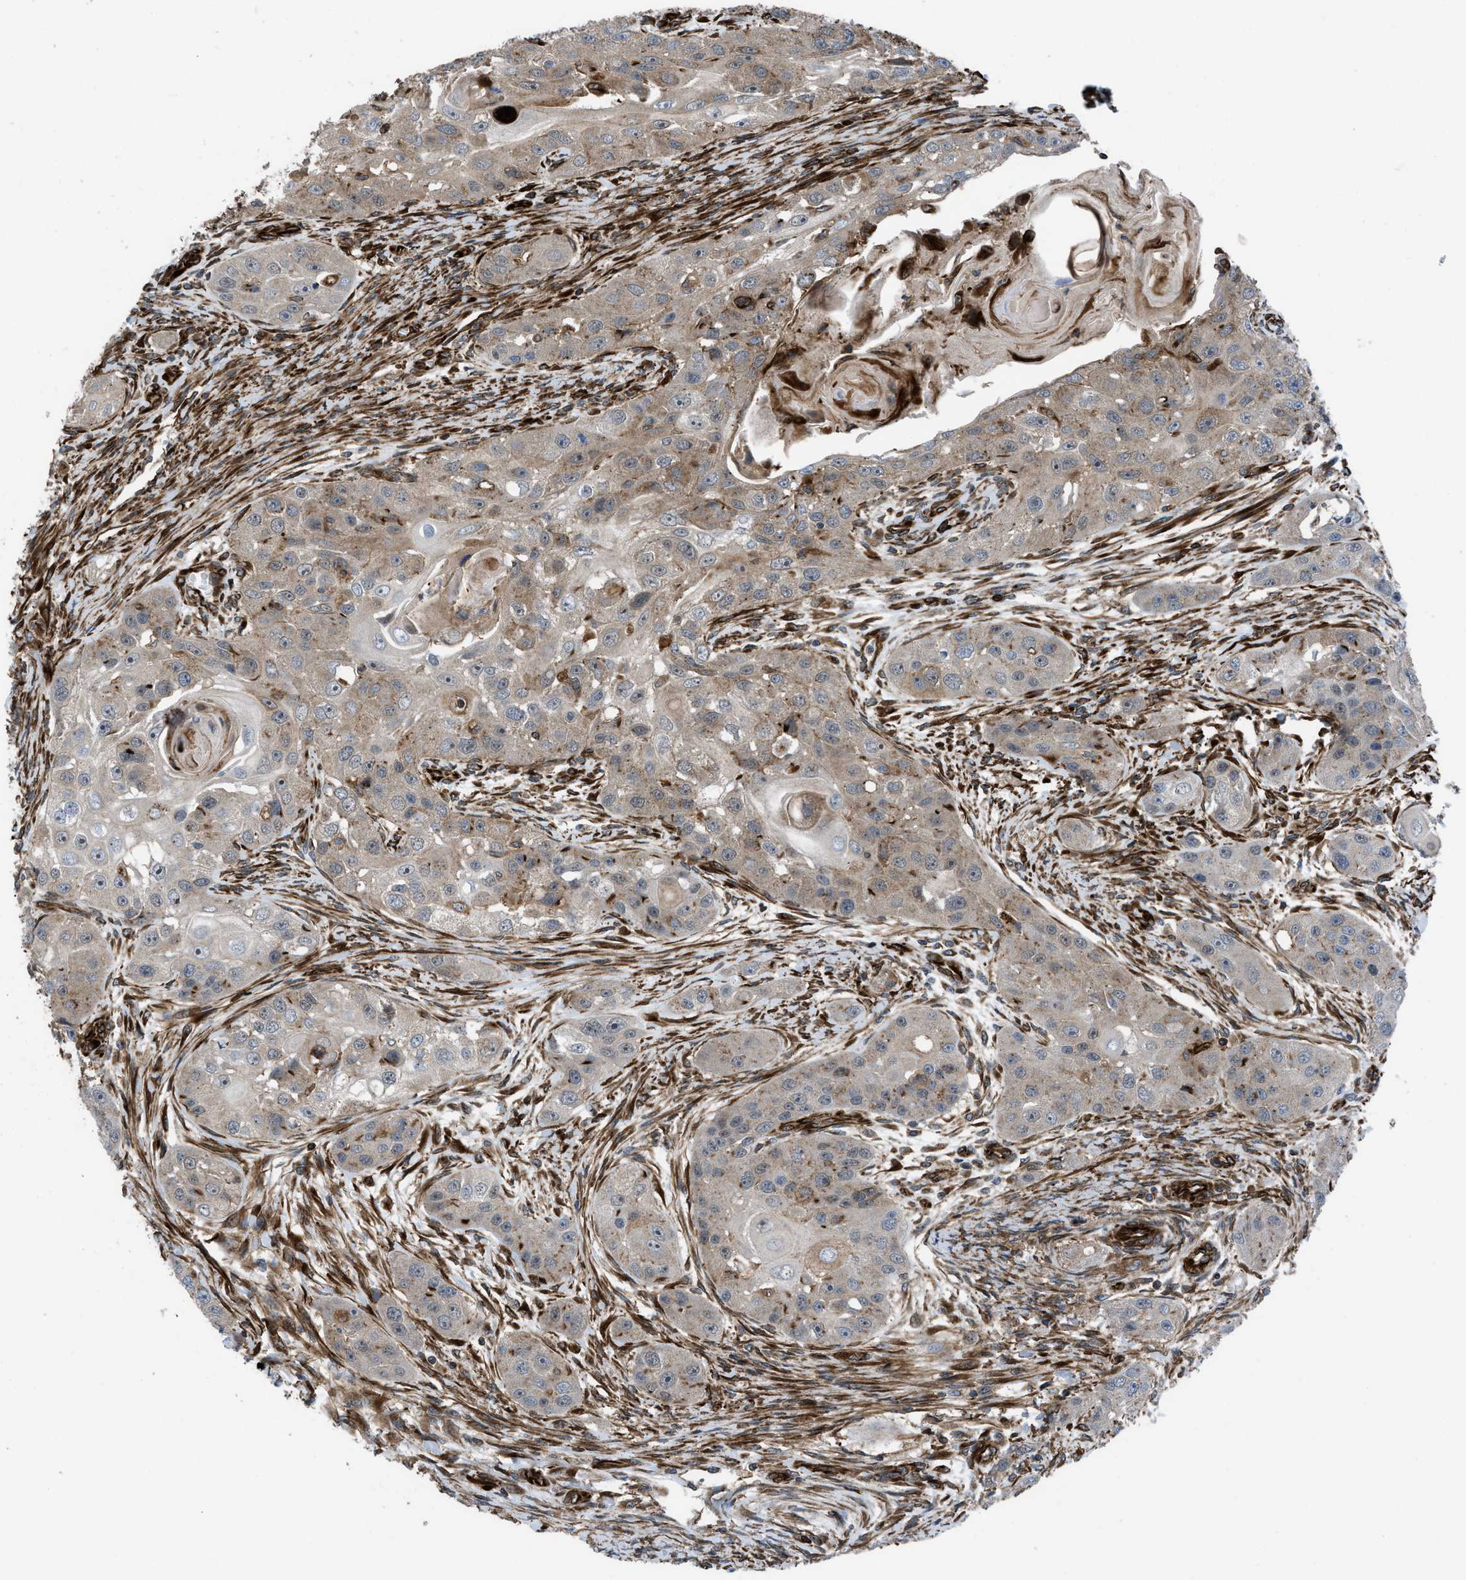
{"staining": {"intensity": "moderate", "quantity": ">75%", "location": "cytoplasmic/membranous"}, "tissue": "head and neck cancer", "cell_type": "Tumor cells", "image_type": "cancer", "snomed": [{"axis": "morphology", "description": "Normal tissue, NOS"}, {"axis": "morphology", "description": "Squamous cell carcinoma, NOS"}, {"axis": "topography", "description": "Skeletal muscle"}, {"axis": "topography", "description": "Head-Neck"}], "caption": "A brown stain highlights moderate cytoplasmic/membranous staining of a protein in head and neck cancer (squamous cell carcinoma) tumor cells.", "gene": "PTPRE", "patient": {"sex": "male", "age": 51}}